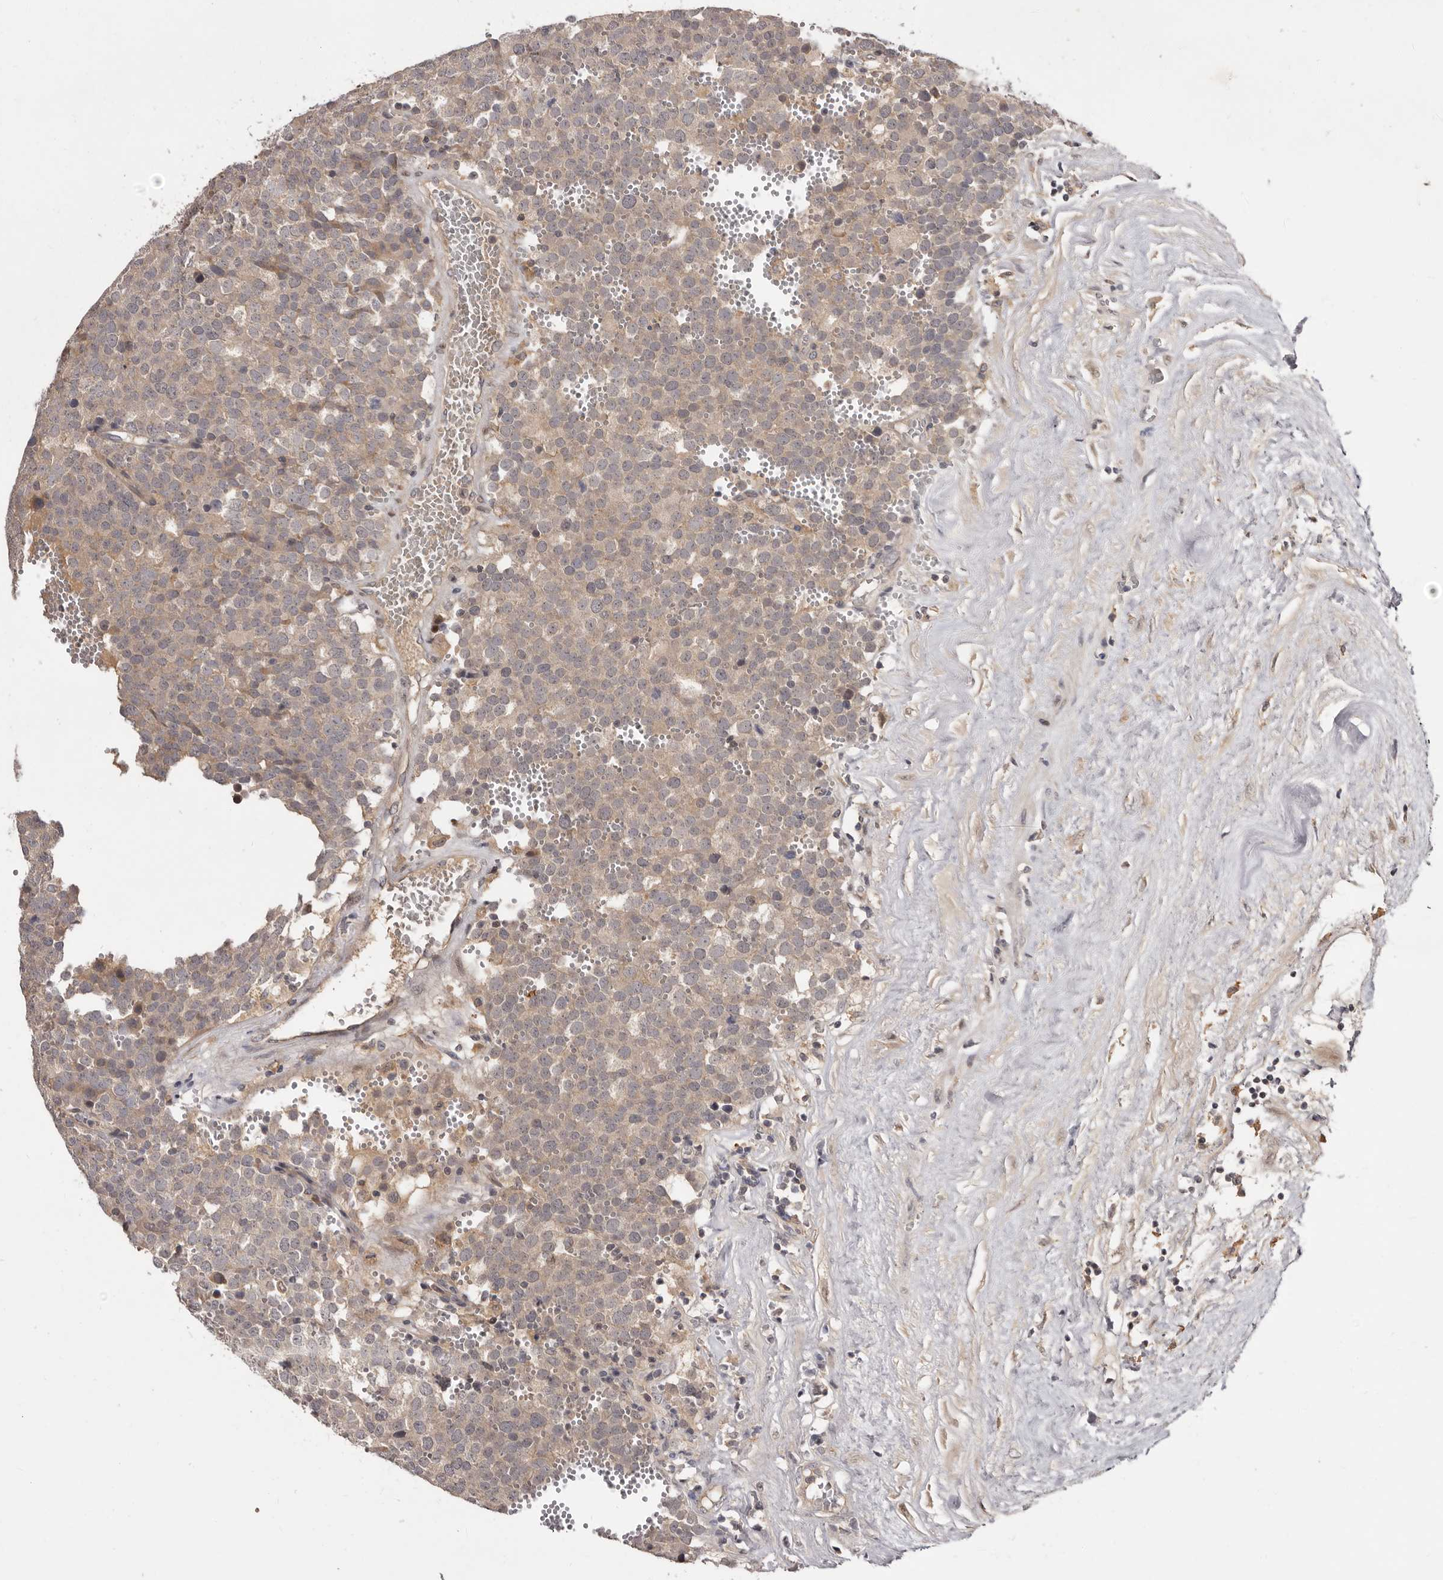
{"staining": {"intensity": "weak", "quantity": "25%-75%", "location": "cytoplasmic/membranous"}, "tissue": "testis cancer", "cell_type": "Tumor cells", "image_type": "cancer", "snomed": [{"axis": "morphology", "description": "Seminoma, NOS"}, {"axis": "topography", "description": "Testis"}], "caption": "Weak cytoplasmic/membranous protein expression is seen in about 25%-75% of tumor cells in testis seminoma. (Stains: DAB (3,3'-diaminobenzidine) in brown, nuclei in blue, Microscopy: brightfield microscopy at high magnification).", "gene": "INAVA", "patient": {"sex": "male", "age": 71}}